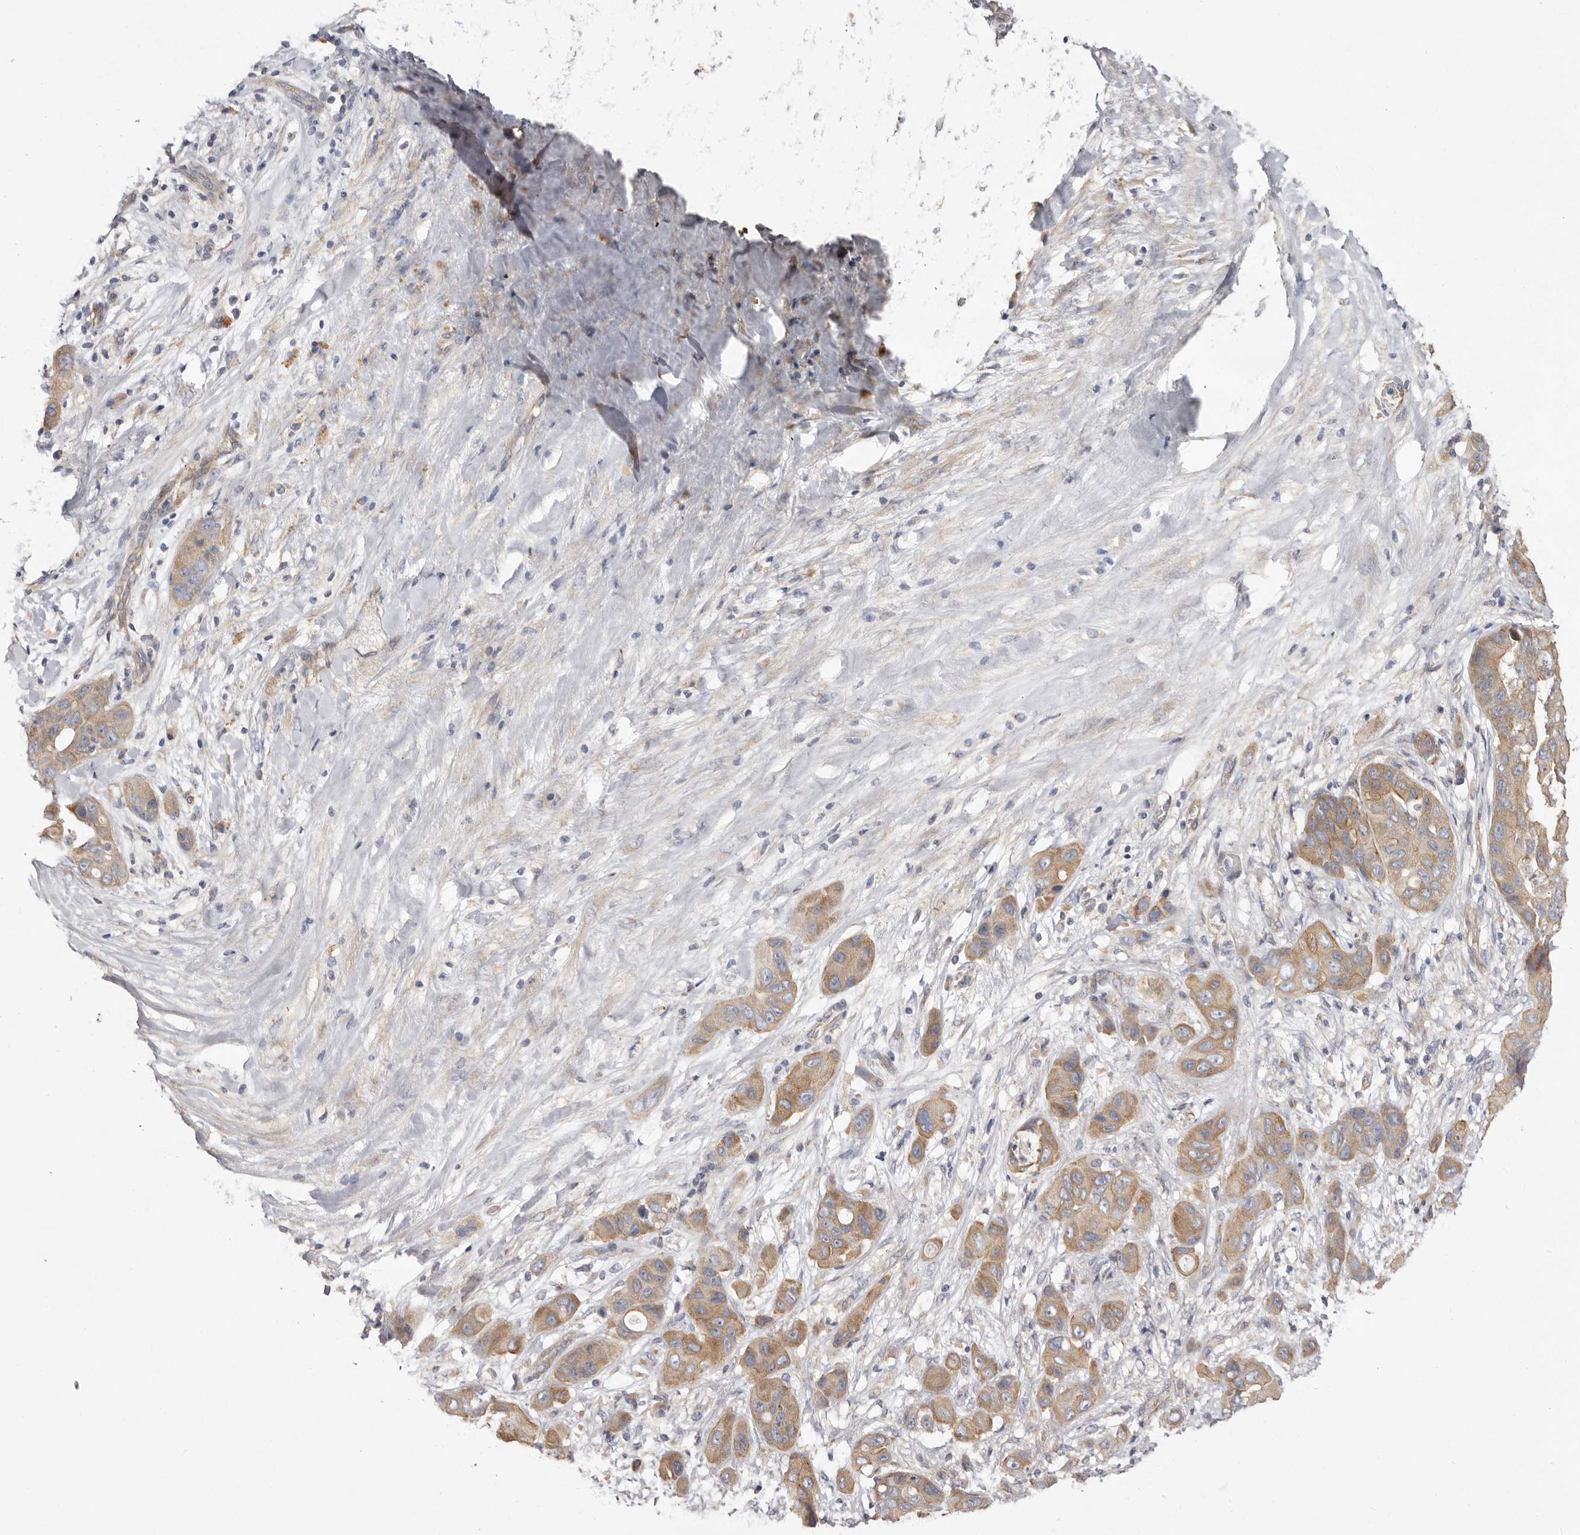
{"staining": {"intensity": "moderate", "quantity": ">75%", "location": "cytoplasmic/membranous"}, "tissue": "liver cancer", "cell_type": "Tumor cells", "image_type": "cancer", "snomed": [{"axis": "morphology", "description": "Cholangiocarcinoma"}, {"axis": "topography", "description": "Liver"}], "caption": "DAB (3,3'-diaminobenzidine) immunohistochemical staining of human cholangiocarcinoma (liver) reveals moderate cytoplasmic/membranous protein staining in approximately >75% of tumor cells.", "gene": "FAM167B", "patient": {"sex": "female", "age": 52}}